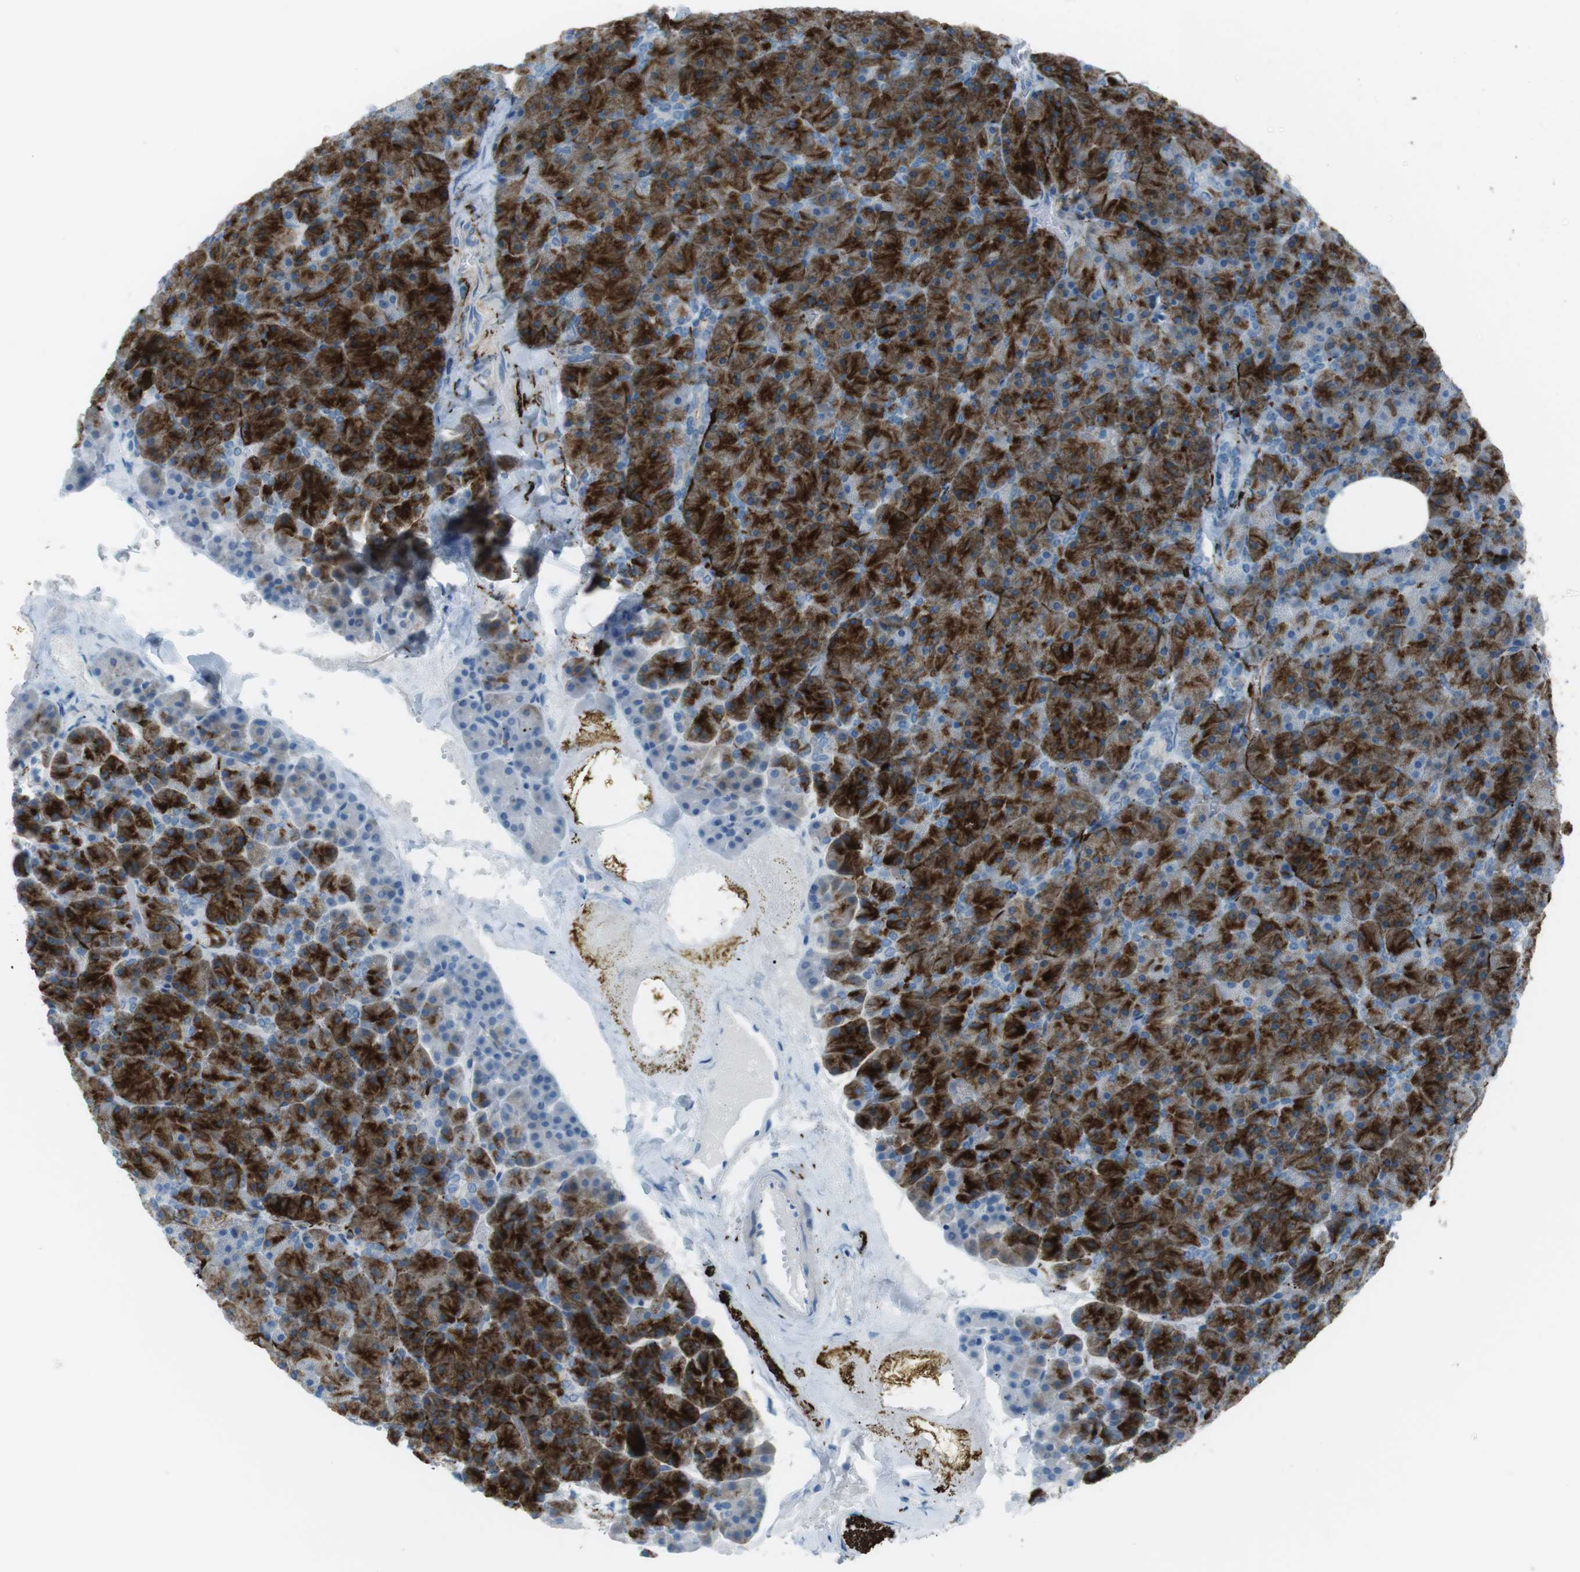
{"staining": {"intensity": "strong", "quantity": ">75%", "location": "cytoplasmic/membranous"}, "tissue": "pancreas", "cell_type": "Exocrine glandular cells", "image_type": "normal", "snomed": [{"axis": "morphology", "description": "Normal tissue, NOS"}, {"axis": "topography", "description": "Pancreas"}], "caption": "Human pancreas stained for a protein (brown) shows strong cytoplasmic/membranous positive staining in approximately >75% of exocrine glandular cells.", "gene": "TUBB2A", "patient": {"sex": "female", "age": 35}}